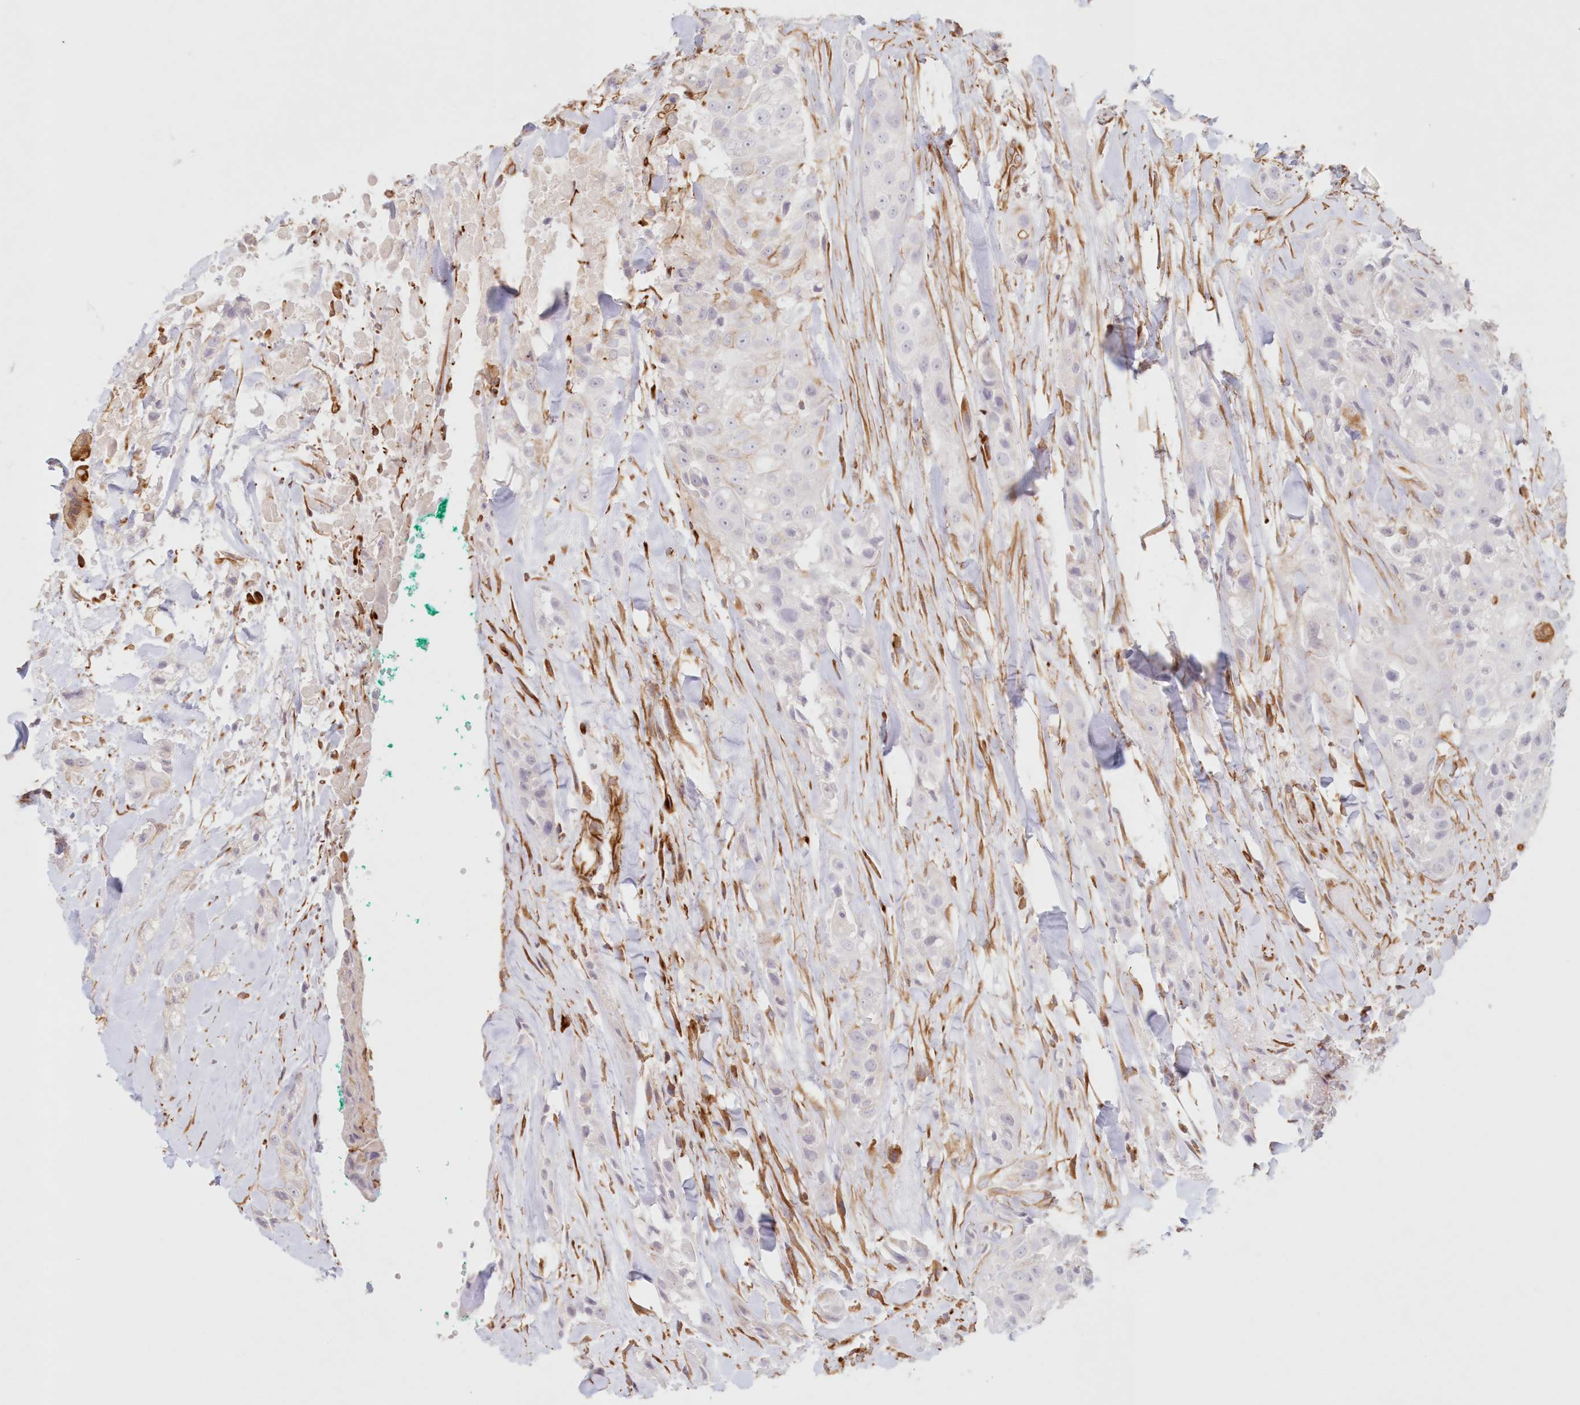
{"staining": {"intensity": "negative", "quantity": "none", "location": "none"}, "tissue": "head and neck cancer", "cell_type": "Tumor cells", "image_type": "cancer", "snomed": [{"axis": "morphology", "description": "Normal tissue, NOS"}, {"axis": "morphology", "description": "Squamous cell carcinoma, NOS"}, {"axis": "topography", "description": "Skeletal muscle"}, {"axis": "topography", "description": "Head-Neck"}], "caption": "Head and neck cancer was stained to show a protein in brown. There is no significant positivity in tumor cells.", "gene": "DMRTB1", "patient": {"sex": "male", "age": 51}}